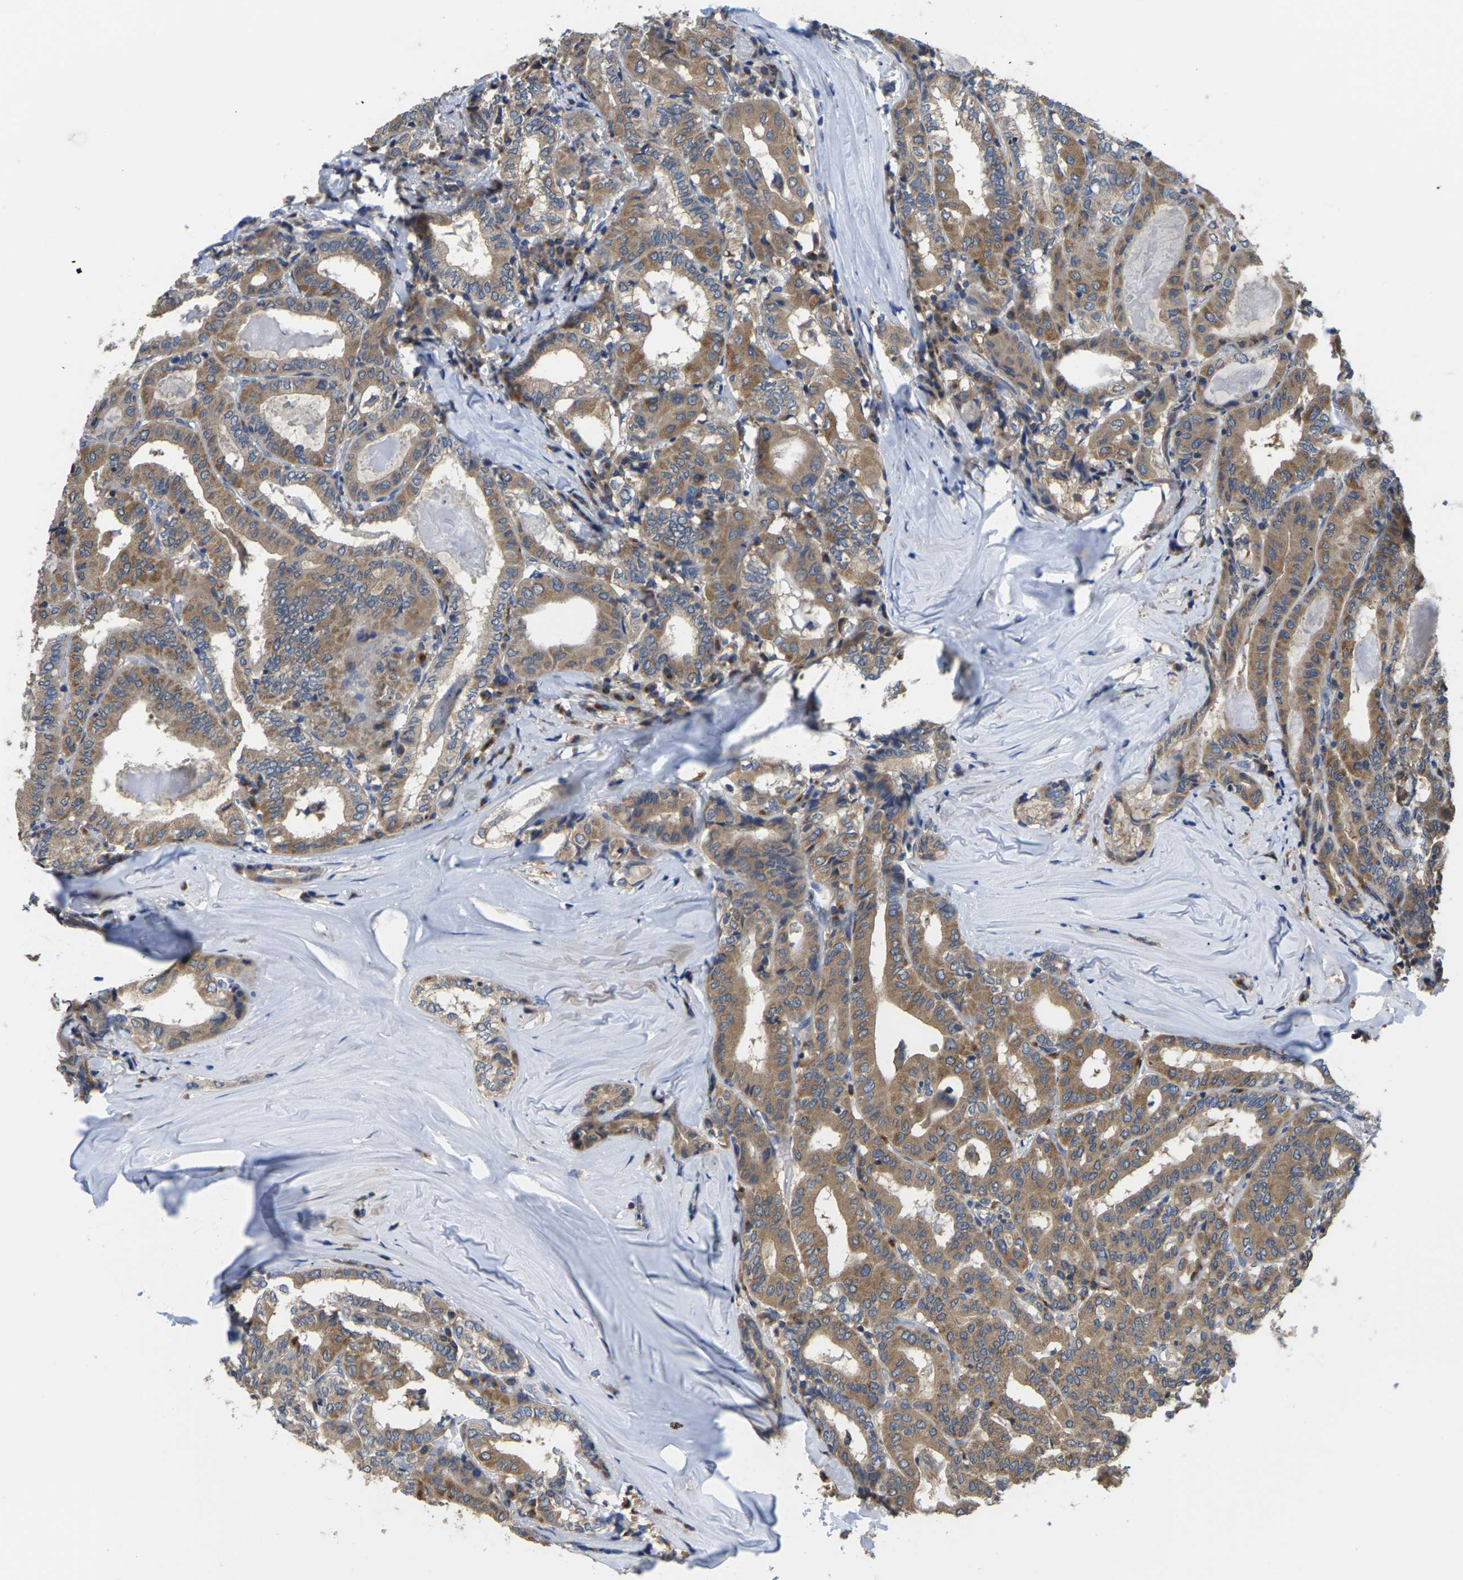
{"staining": {"intensity": "moderate", "quantity": ">75%", "location": "cytoplasmic/membranous"}, "tissue": "thyroid cancer", "cell_type": "Tumor cells", "image_type": "cancer", "snomed": [{"axis": "morphology", "description": "Papillary adenocarcinoma, NOS"}, {"axis": "topography", "description": "Thyroid gland"}], "caption": "High-magnification brightfield microscopy of thyroid cancer stained with DAB (brown) and counterstained with hematoxylin (blue). tumor cells exhibit moderate cytoplasmic/membranous staining is present in approximately>75% of cells. Using DAB (3,3'-diaminobenzidine) (brown) and hematoxylin (blue) stains, captured at high magnification using brightfield microscopy.", "gene": "TMCC2", "patient": {"sex": "female", "age": 42}}